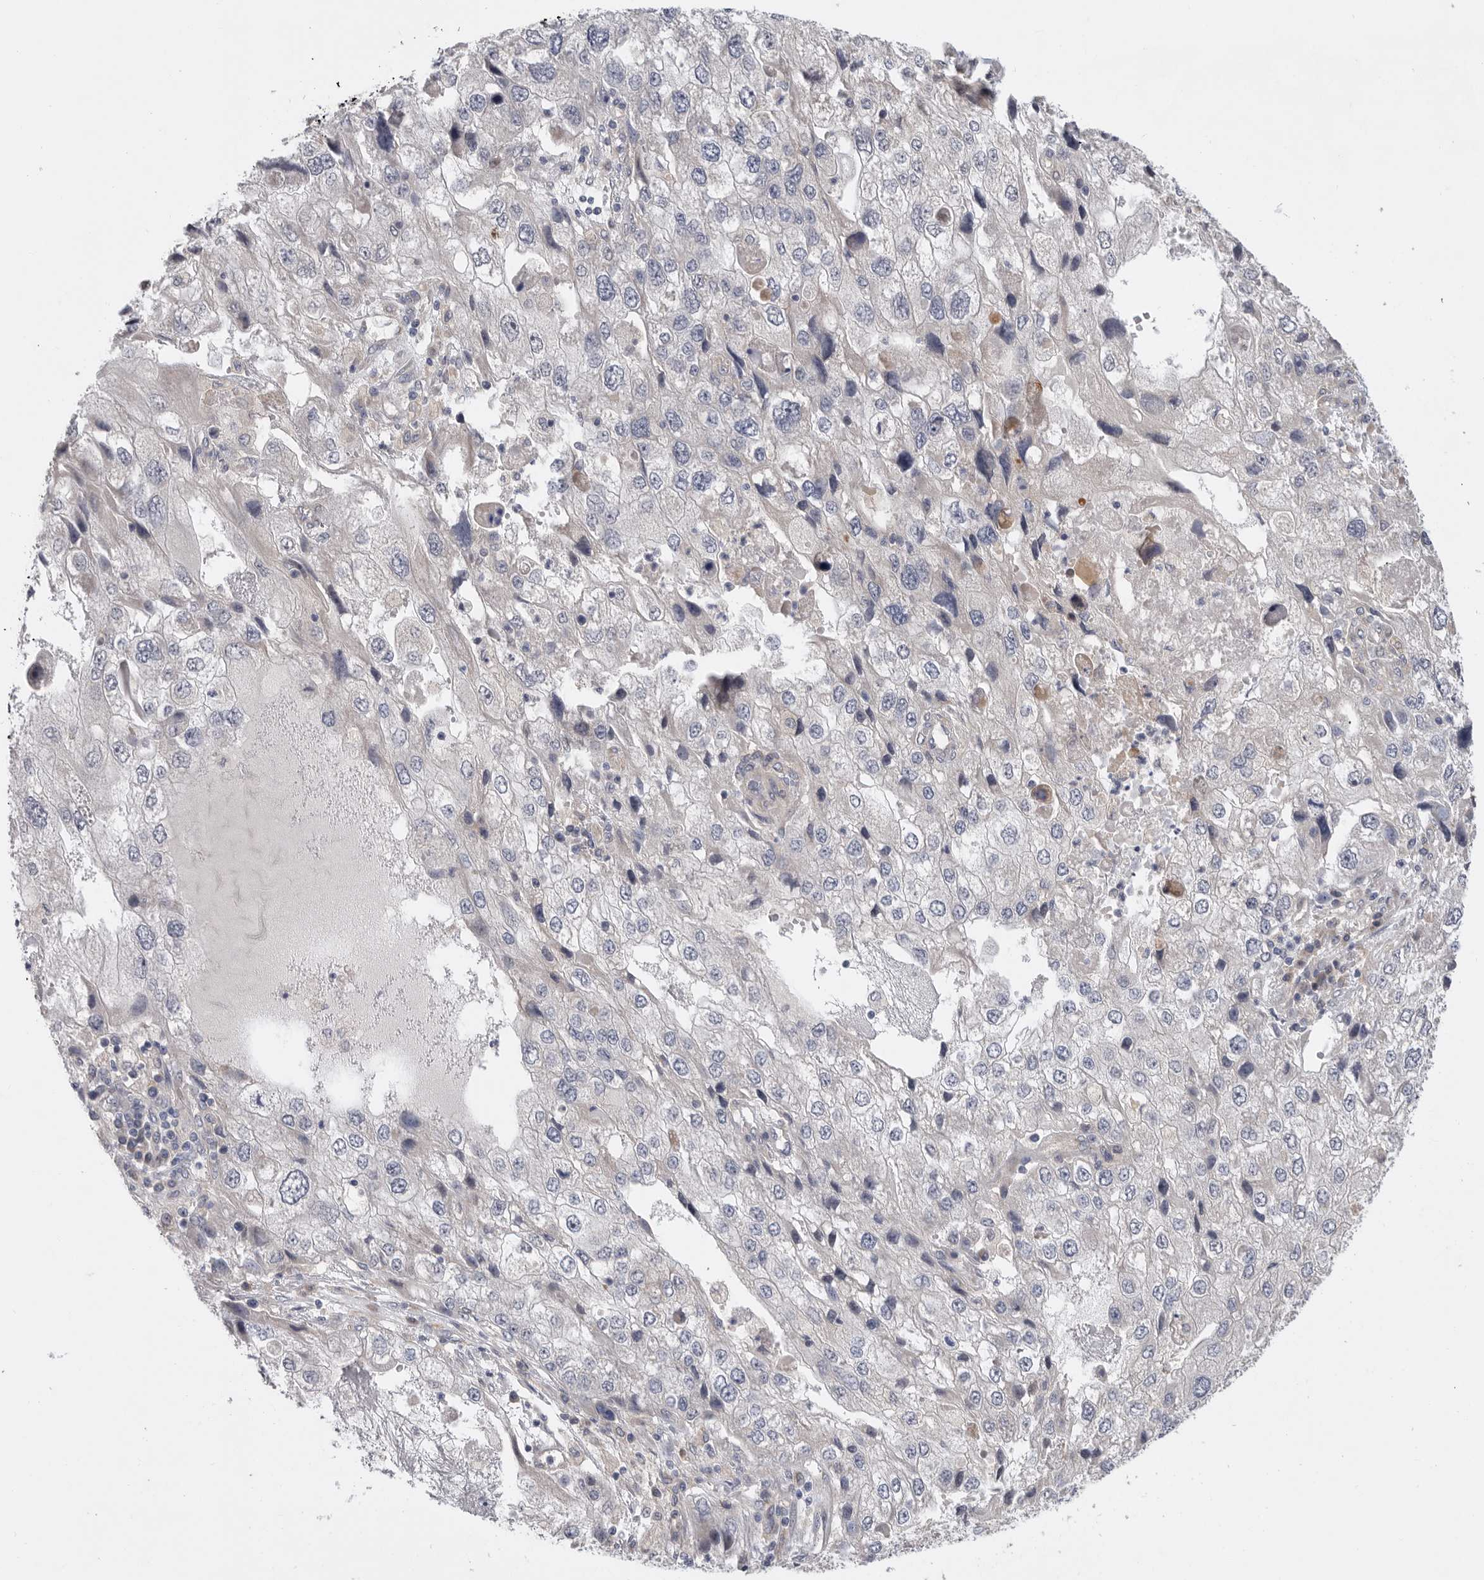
{"staining": {"intensity": "negative", "quantity": "none", "location": "none"}, "tissue": "endometrial cancer", "cell_type": "Tumor cells", "image_type": "cancer", "snomed": [{"axis": "morphology", "description": "Adenocarcinoma, NOS"}, {"axis": "topography", "description": "Endometrium"}], "caption": "Immunohistochemistry (IHC) photomicrograph of neoplastic tissue: human endometrial adenocarcinoma stained with DAB reveals no significant protein positivity in tumor cells. Nuclei are stained in blue.", "gene": "MTFR1L", "patient": {"sex": "female", "age": 49}}